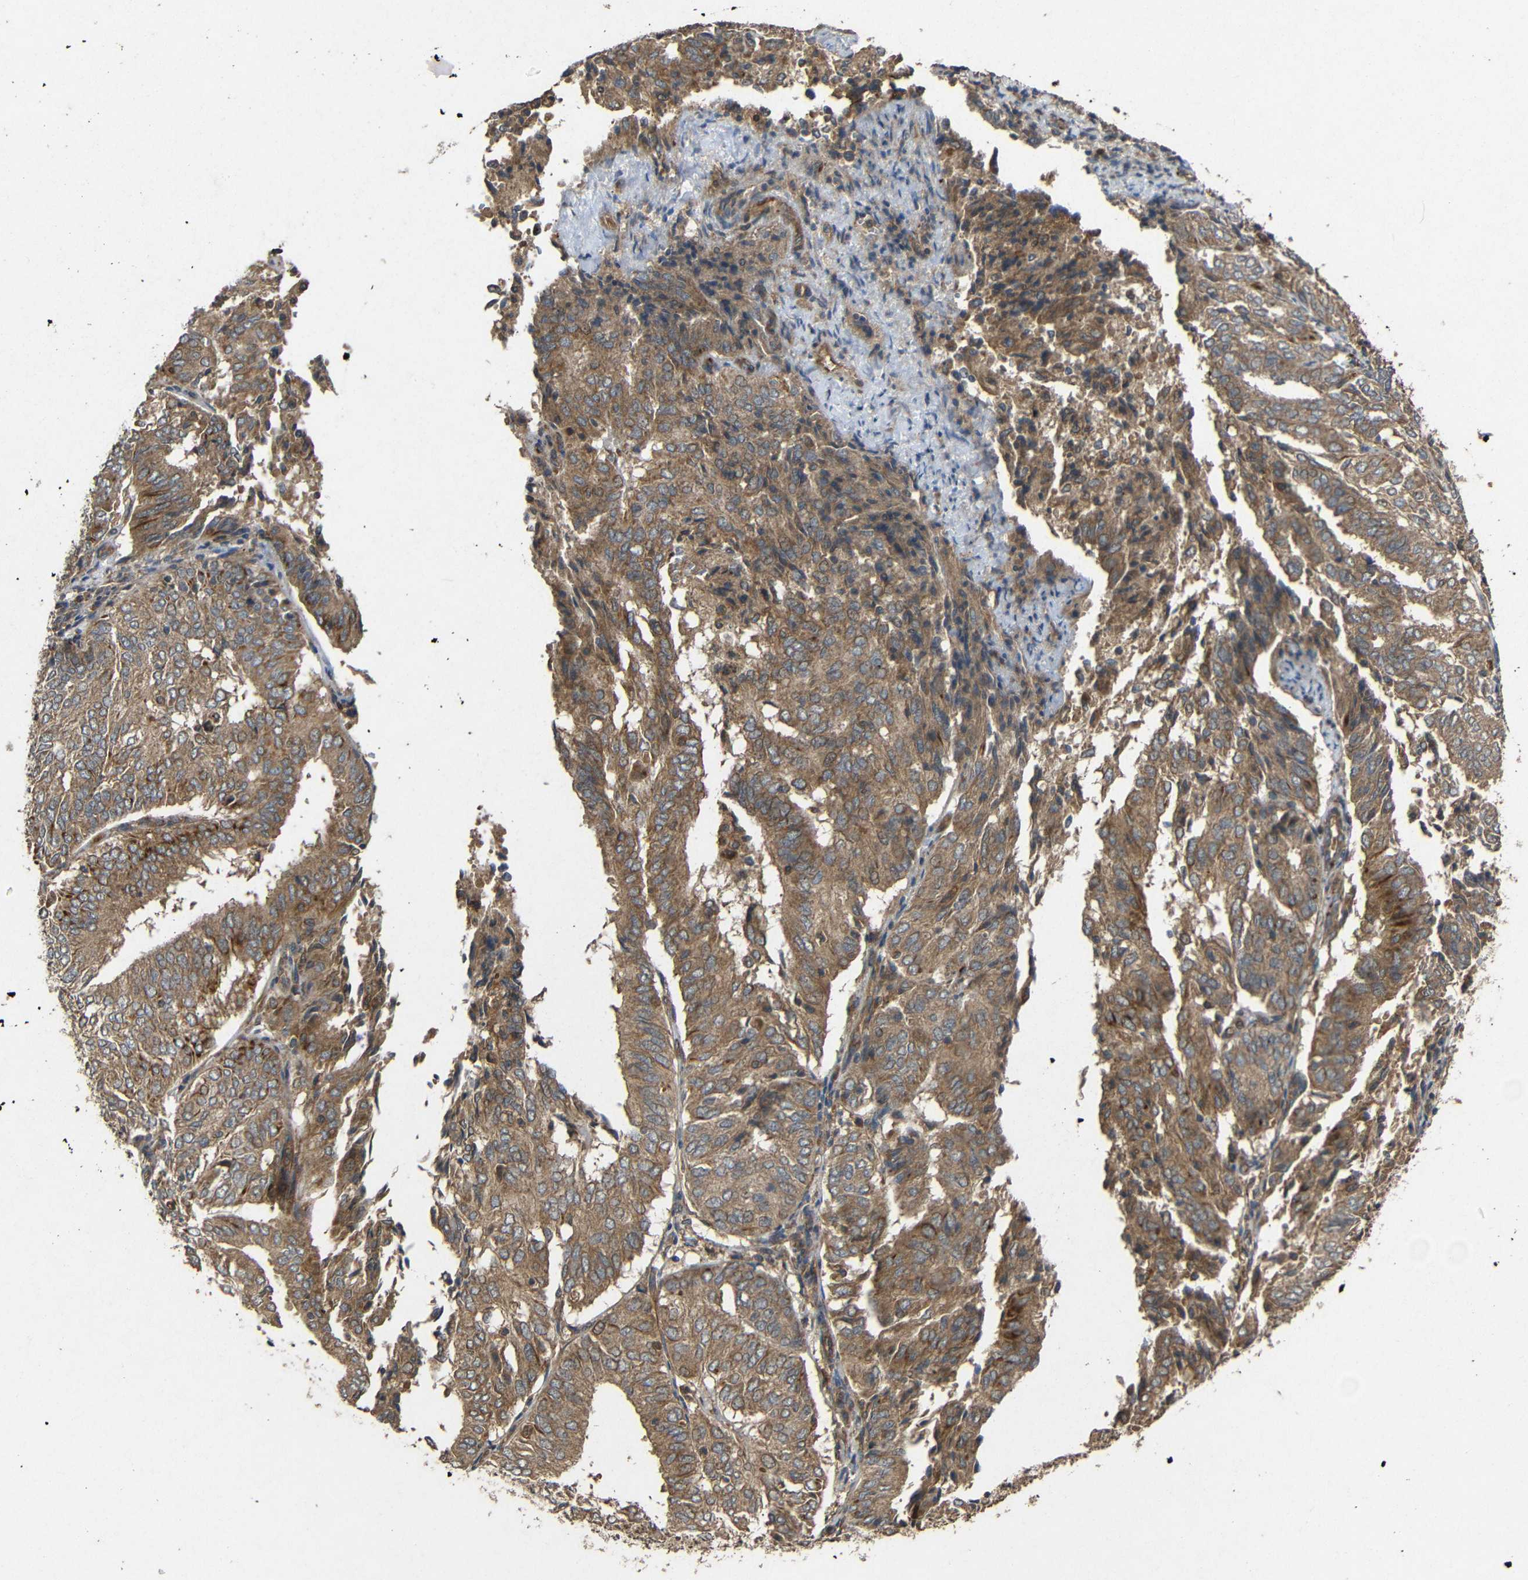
{"staining": {"intensity": "moderate", "quantity": ">75%", "location": "cytoplasmic/membranous"}, "tissue": "endometrial cancer", "cell_type": "Tumor cells", "image_type": "cancer", "snomed": [{"axis": "morphology", "description": "Adenocarcinoma, NOS"}, {"axis": "topography", "description": "Uterus"}], "caption": "Approximately >75% of tumor cells in human endometrial cancer show moderate cytoplasmic/membranous protein expression as visualized by brown immunohistochemical staining.", "gene": "EIF2S1", "patient": {"sex": "female", "age": 60}}